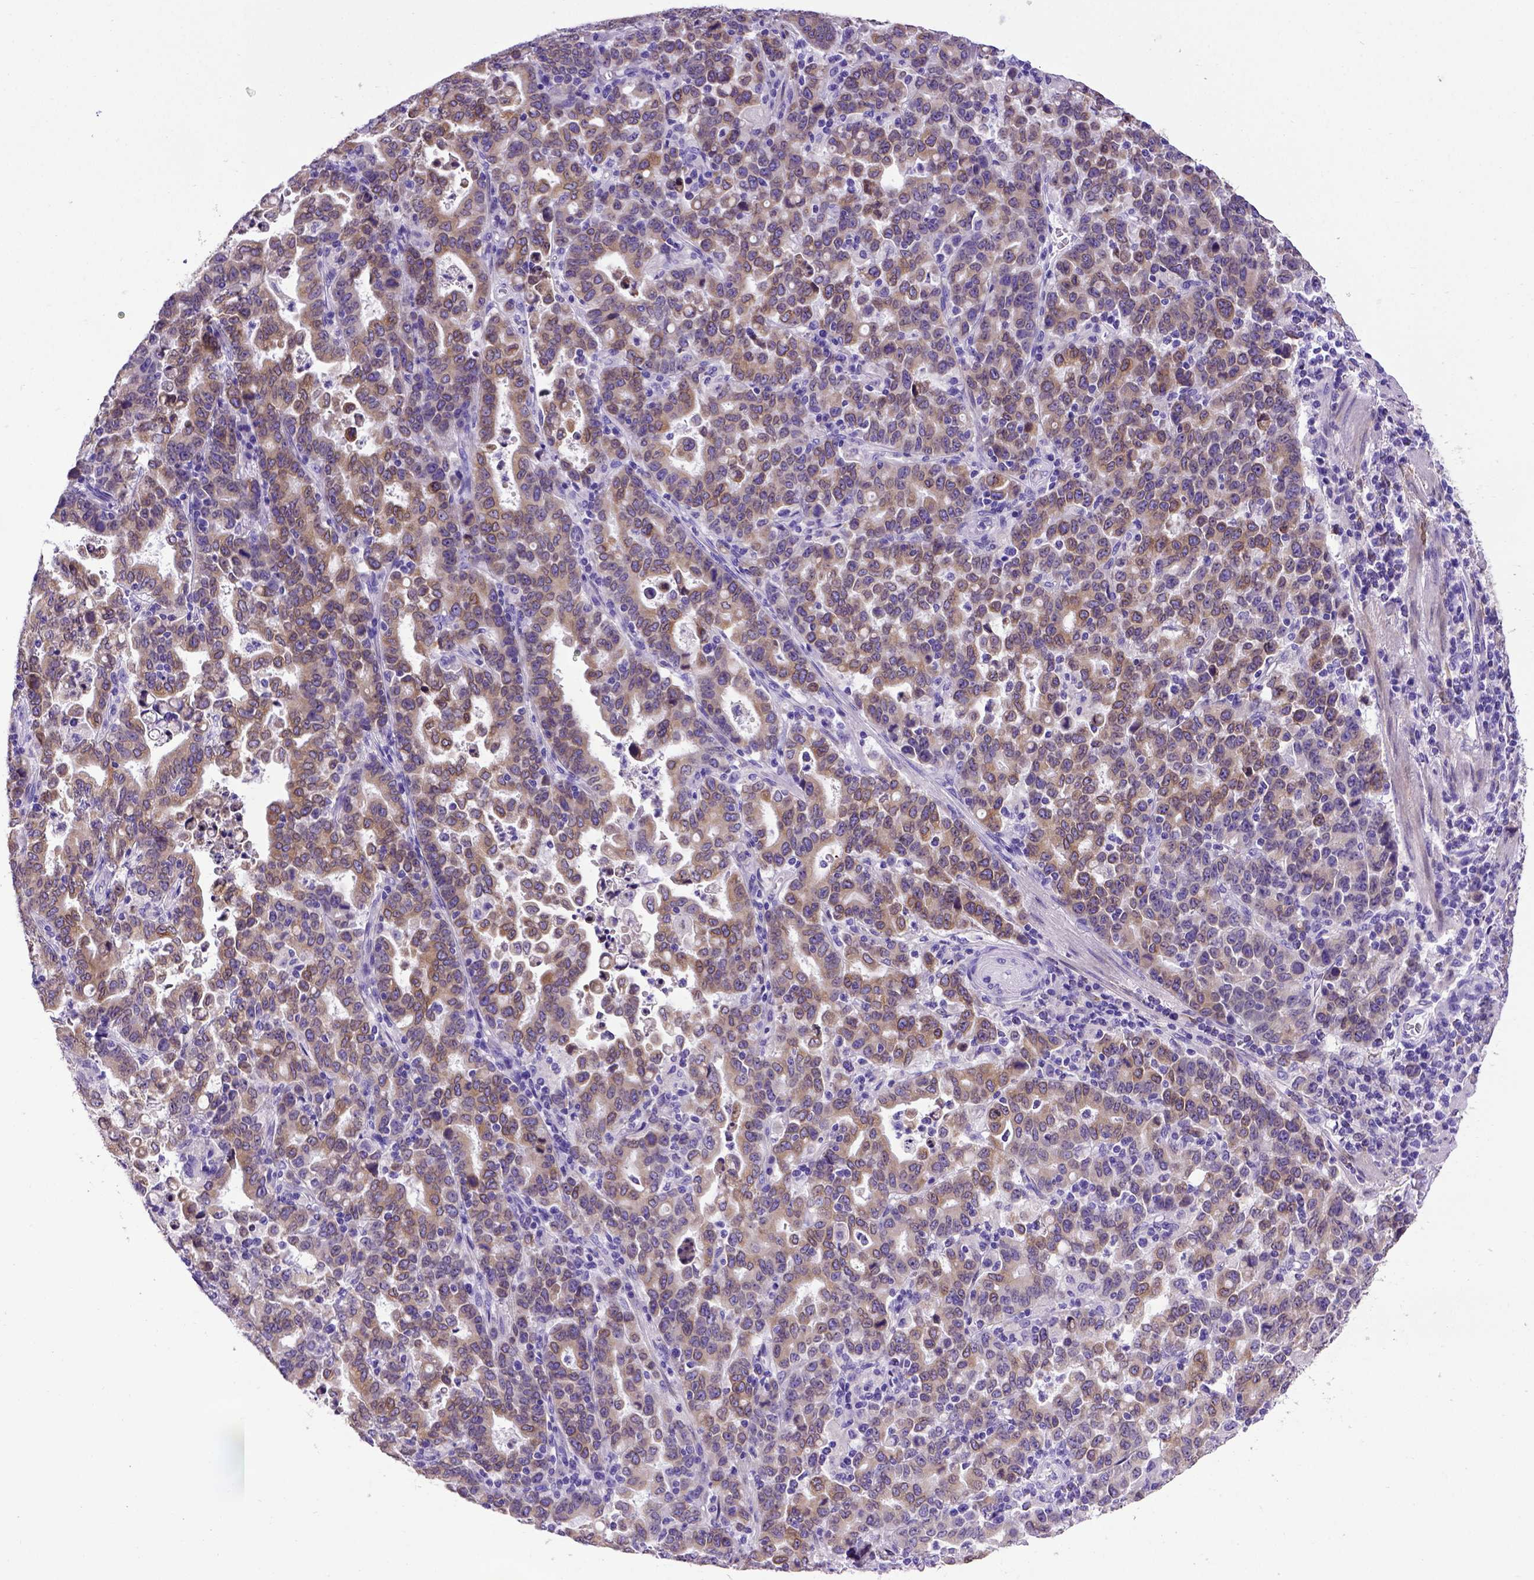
{"staining": {"intensity": "moderate", "quantity": ">75%", "location": "cytoplasmic/membranous"}, "tissue": "stomach cancer", "cell_type": "Tumor cells", "image_type": "cancer", "snomed": [{"axis": "morphology", "description": "Adenocarcinoma, NOS"}, {"axis": "topography", "description": "Stomach"}], "caption": "Tumor cells reveal medium levels of moderate cytoplasmic/membranous staining in about >75% of cells in stomach adenocarcinoma.", "gene": "PTGES", "patient": {"sex": "male", "age": 82}}